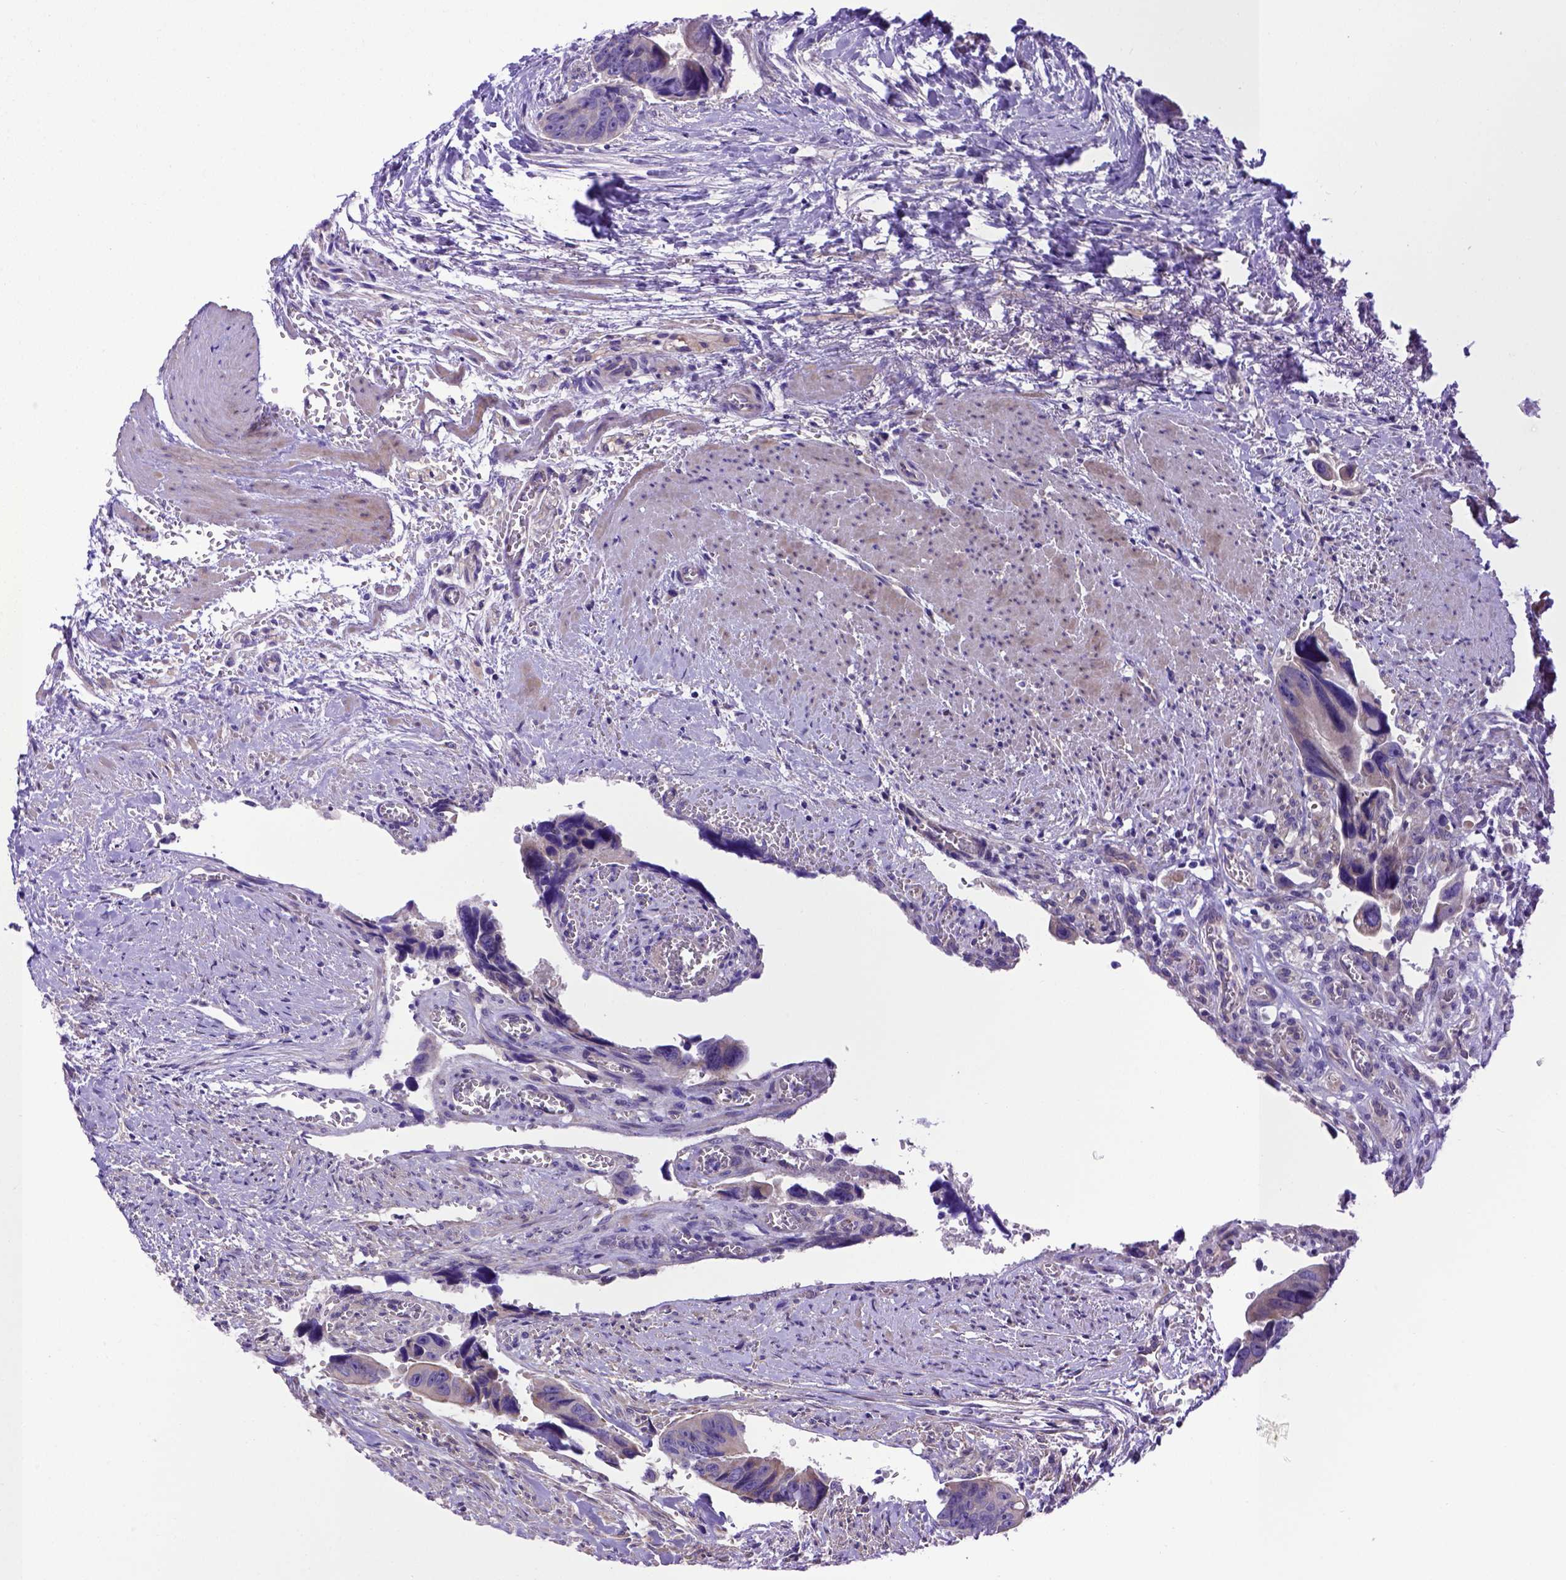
{"staining": {"intensity": "negative", "quantity": "none", "location": "none"}, "tissue": "colorectal cancer", "cell_type": "Tumor cells", "image_type": "cancer", "snomed": [{"axis": "morphology", "description": "Adenocarcinoma, NOS"}, {"axis": "topography", "description": "Rectum"}], "caption": "Immunohistochemical staining of colorectal cancer shows no significant staining in tumor cells. (DAB (3,3'-diaminobenzidine) immunohistochemistry (IHC), high magnification).", "gene": "ADAM12", "patient": {"sex": "male", "age": 76}}